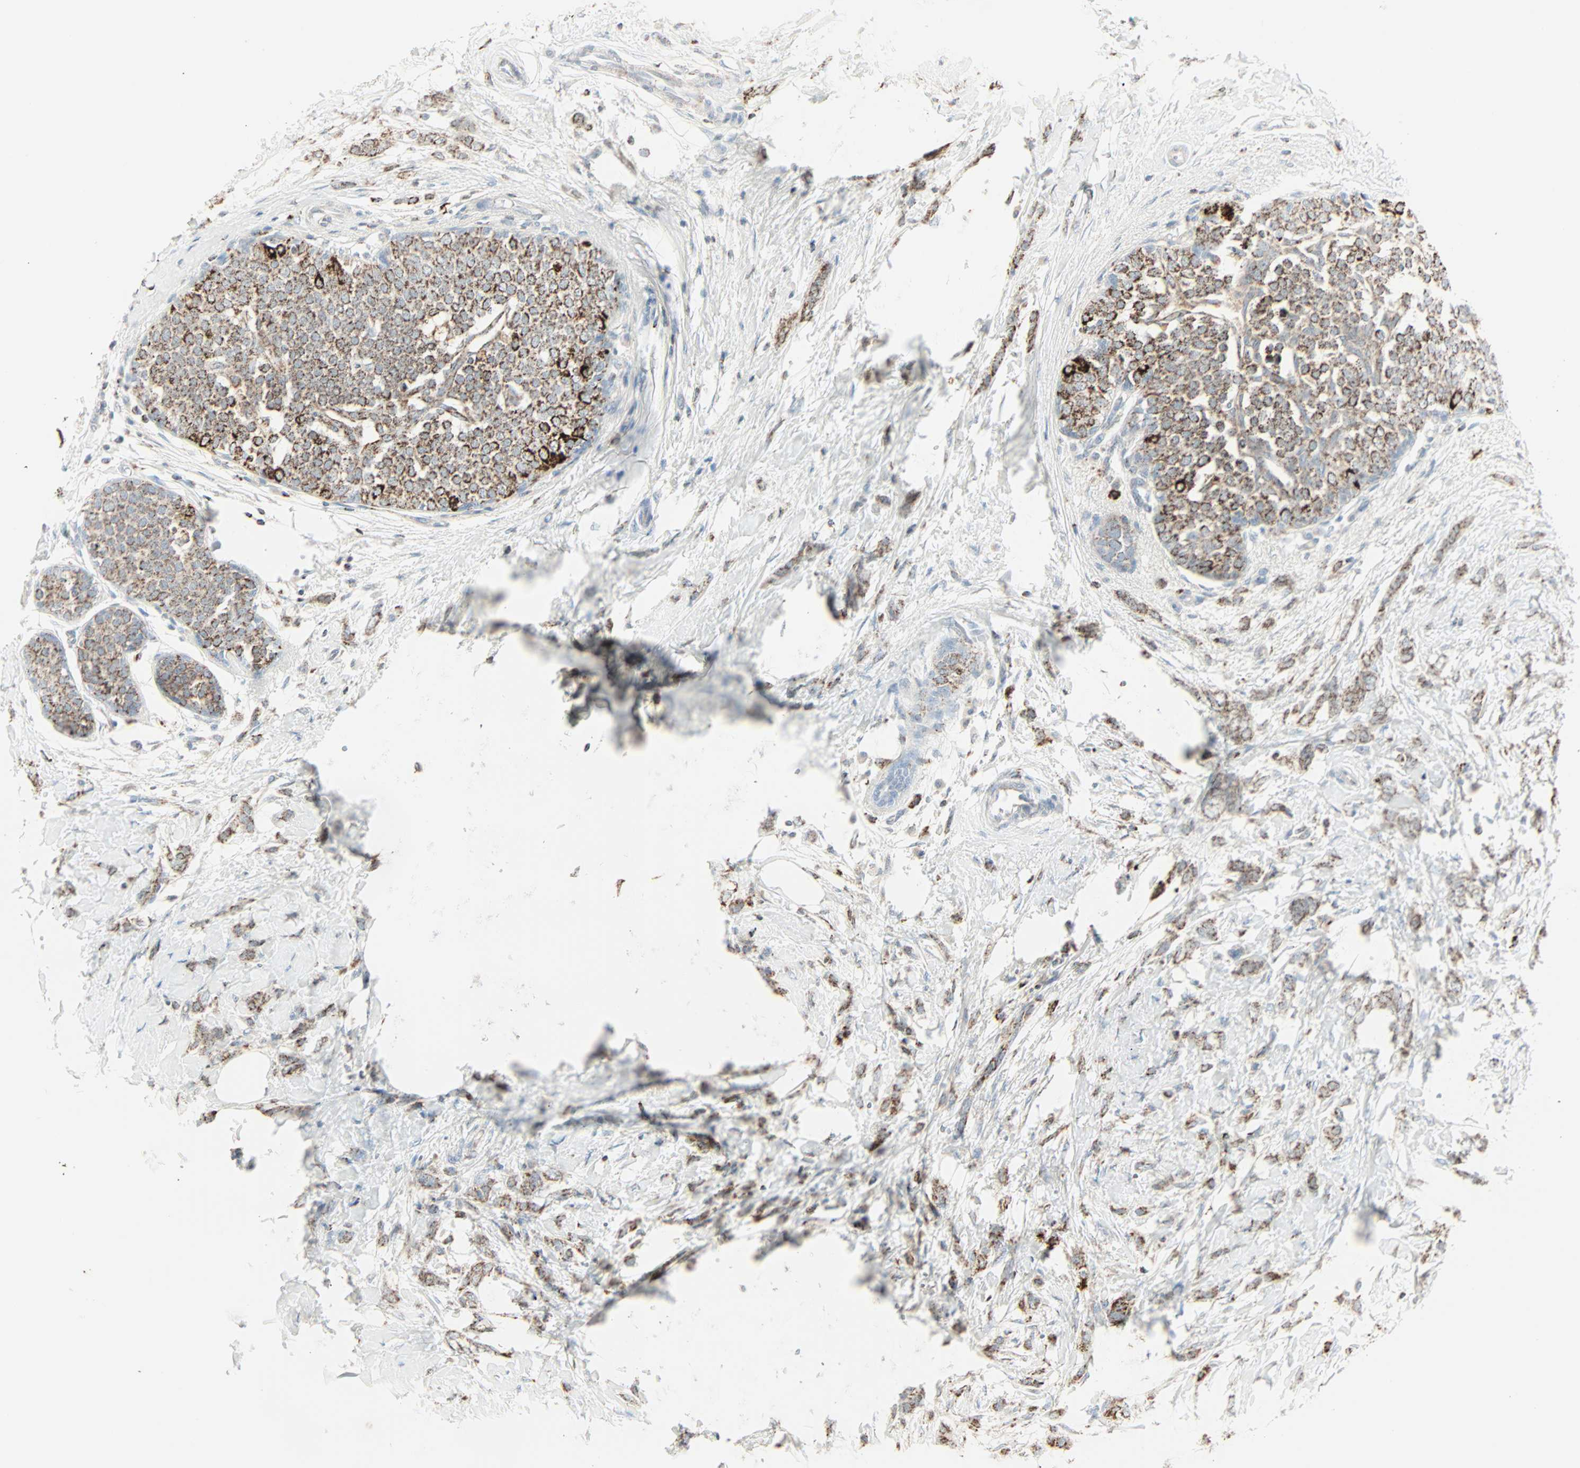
{"staining": {"intensity": "moderate", "quantity": ">75%", "location": "cytoplasmic/membranous"}, "tissue": "breast cancer", "cell_type": "Tumor cells", "image_type": "cancer", "snomed": [{"axis": "morphology", "description": "Lobular carcinoma, in situ"}, {"axis": "morphology", "description": "Lobular carcinoma"}, {"axis": "topography", "description": "Breast"}], "caption": "This is an image of IHC staining of lobular carcinoma (breast), which shows moderate staining in the cytoplasmic/membranous of tumor cells.", "gene": "IDH2", "patient": {"sex": "female", "age": 41}}